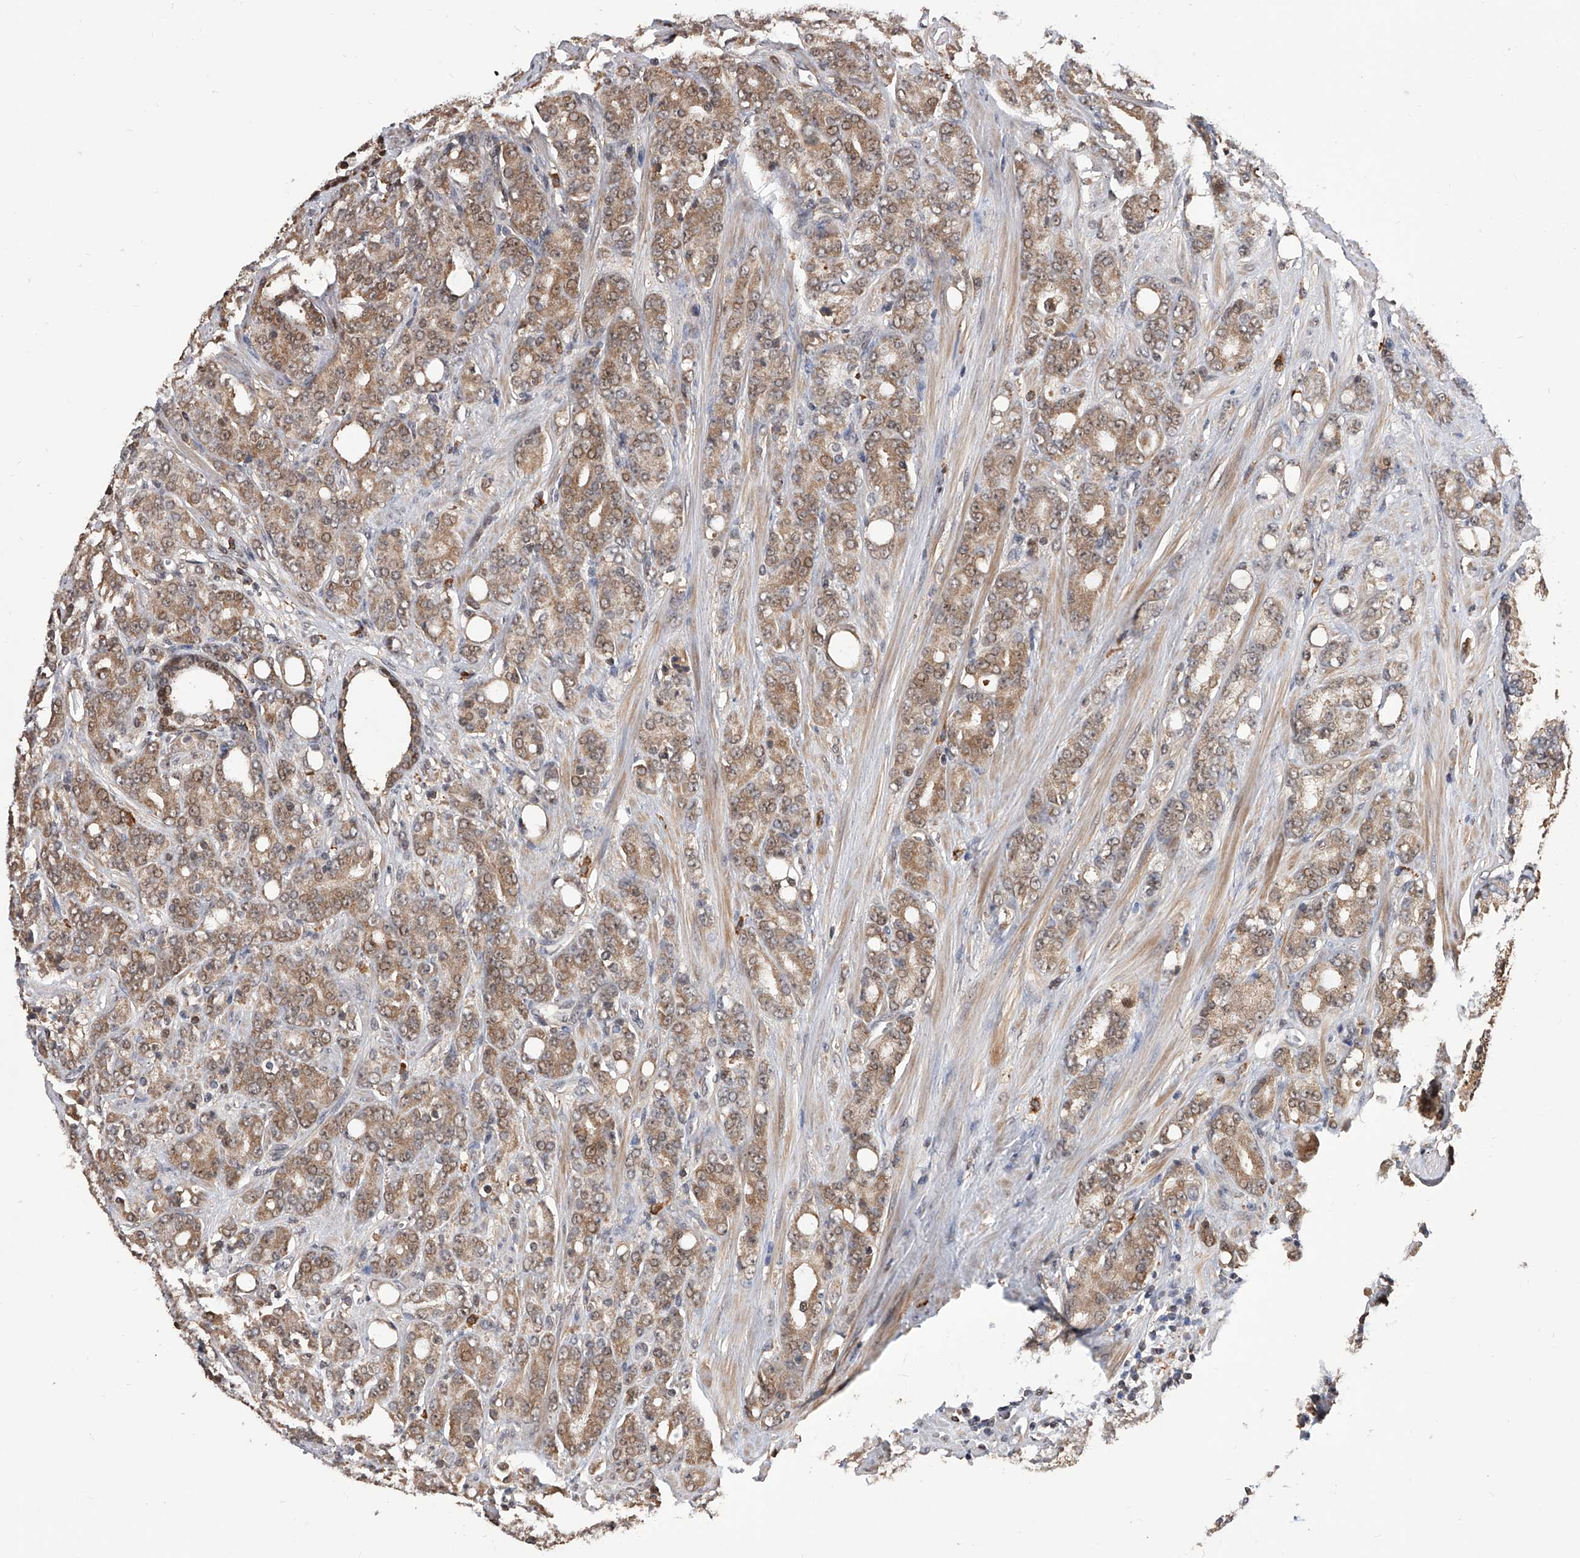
{"staining": {"intensity": "moderate", "quantity": ">75%", "location": "cytoplasmic/membranous,nuclear"}, "tissue": "prostate cancer", "cell_type": "Tumor cells", "image_type": "cancer", "snomed": [{"axis": "morphology", "description": "Adenocarcinoma, High grade"}, {"axis": "topography", "description": "Prostate"}], "caption": "Immunohistochemical staining of prostate adenocarcinoma (high-grade) exhibits moderate cytoplasmic/membranous and nuclear protein positivity in approximately >75% of tumor cells.", "gene": "GMDS", "patient": {"sex": "male", "age": 62}}